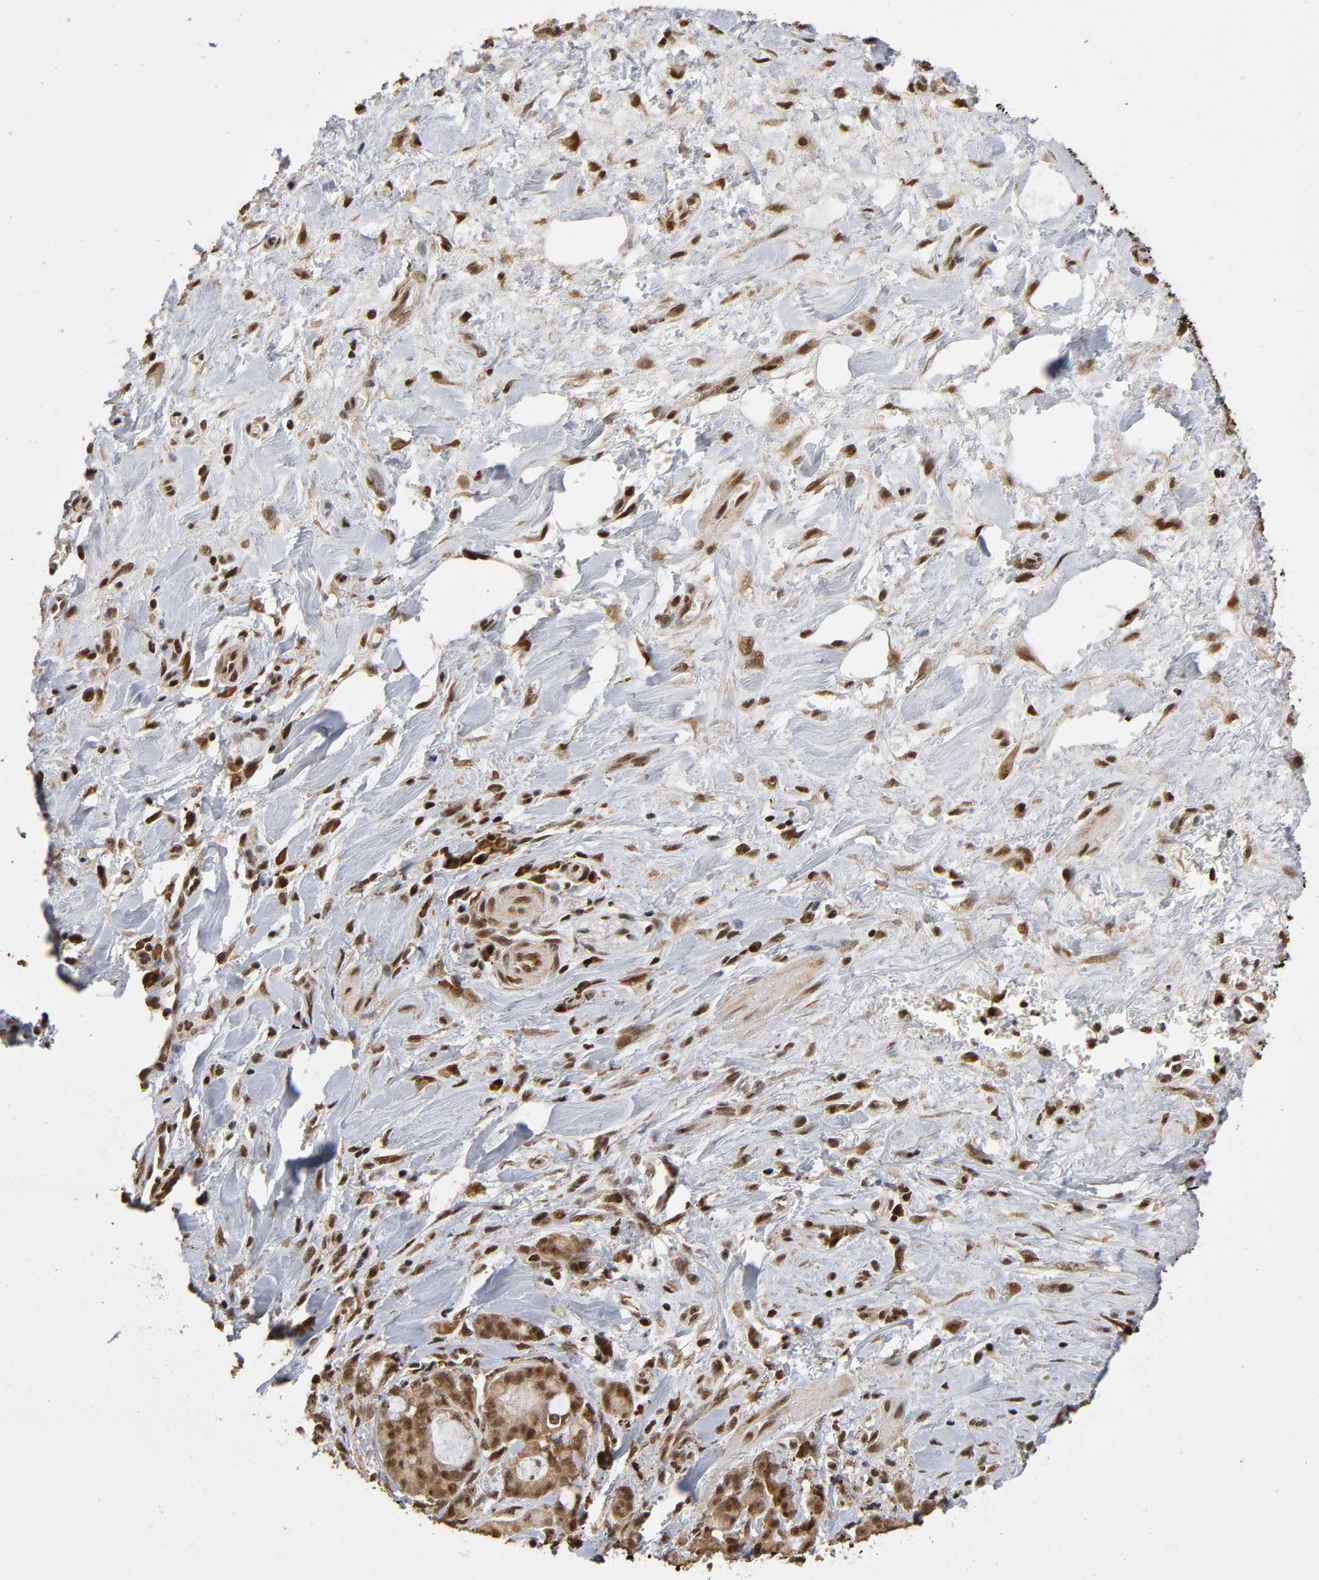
{"staining": {"intensity": "strong", "quantity": ">75%", "location": "cytoplasmic/membranous,nuclear"}, "tissue": "pancreatic cancer", "cell_type": "Tumor cells", "image_type": "cancer", "snomed": [{"axis": "morphology", "description": "Adenocarcinoma, NOS"}, {"axis": "topography", "description": "Pancreas"}], "caption": "Protein expression analysis of human adenocarcinoma (pancreatic) reveals strong cytoplasmic/membranous and nuclear staining in approximately >75% of tumor cells.", "gene": "RNF122", "patient": {"sex": "female", "age": 73}}